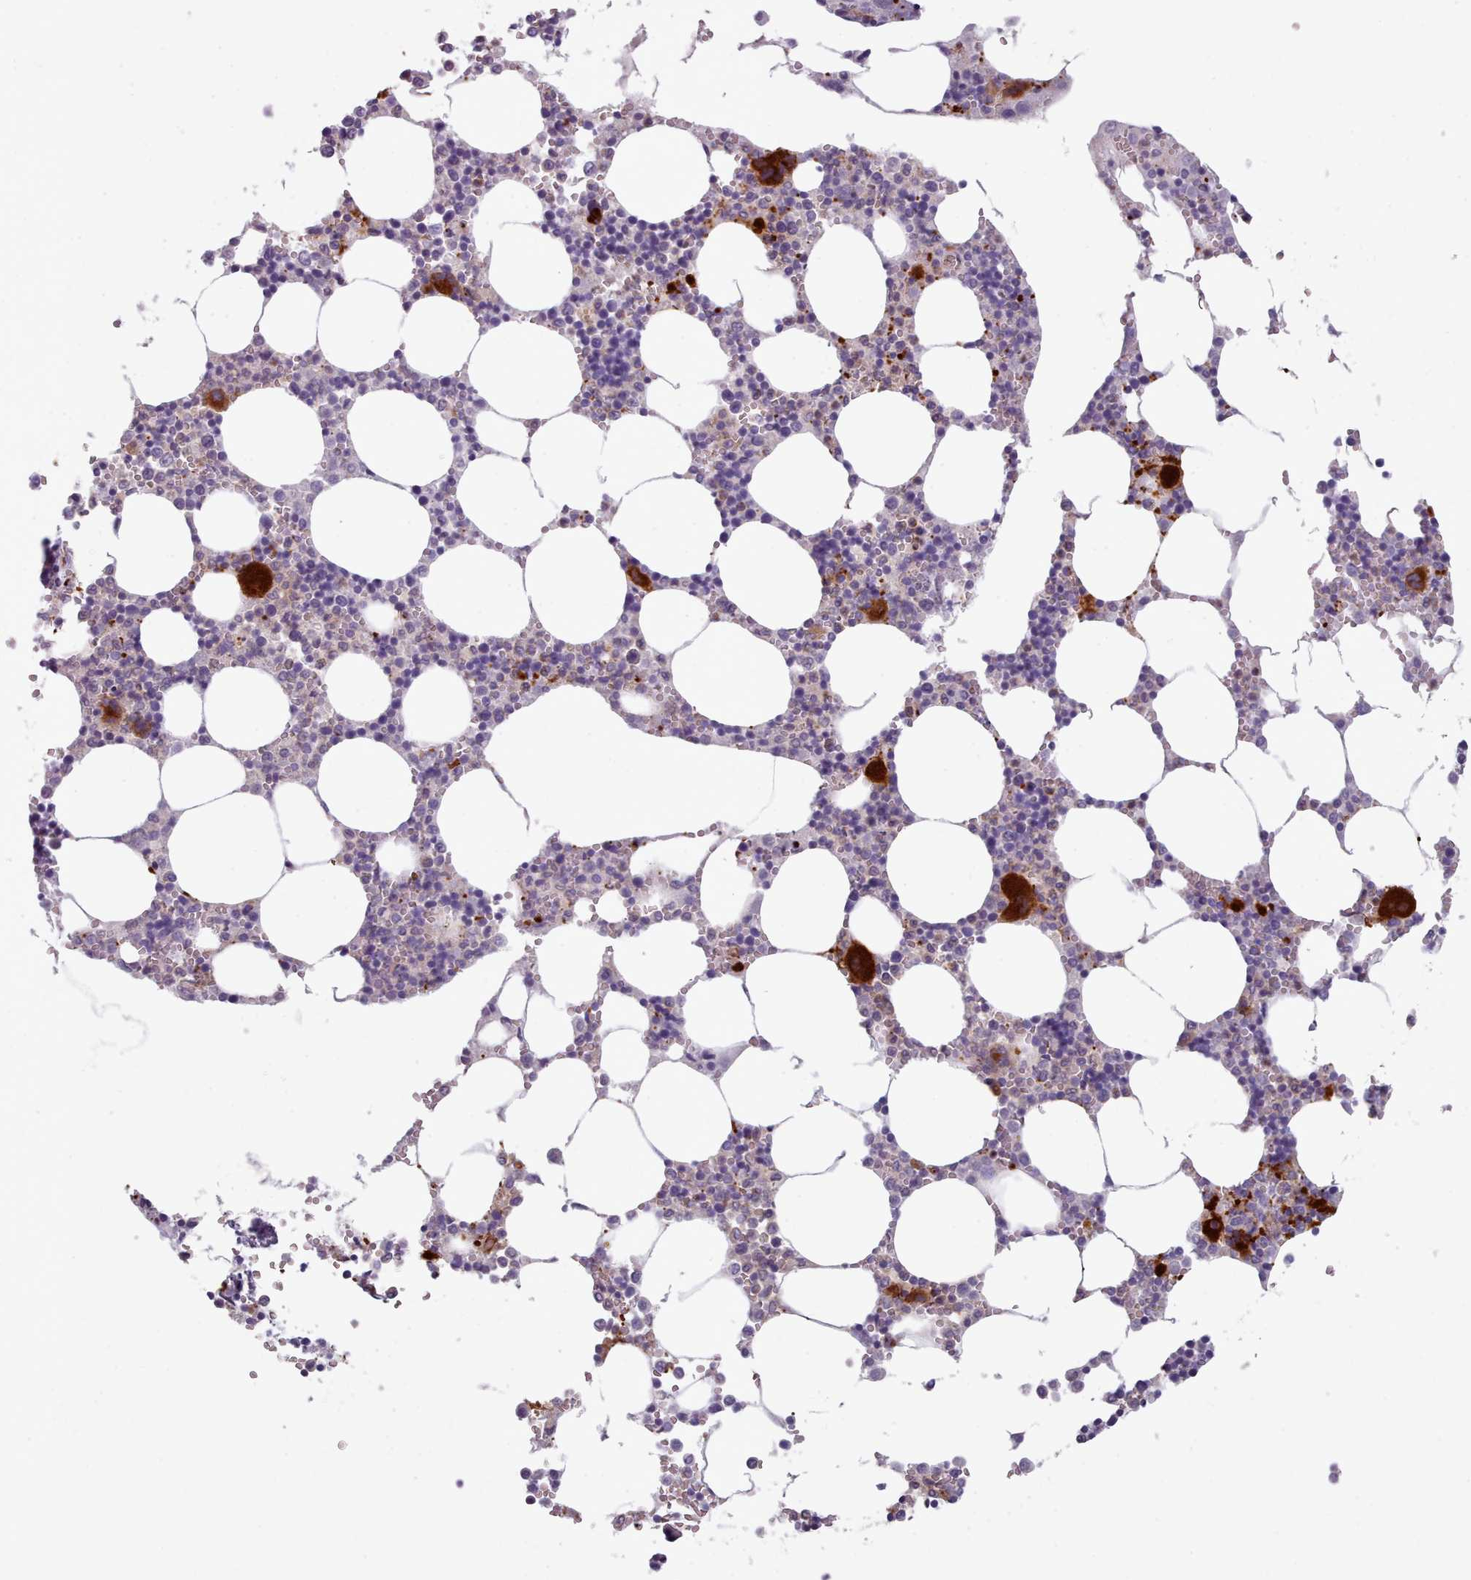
{"staining": {"intensity": "strong", "quantity": "<25%", "location": "cytoplasmic/membranous"}, "tissue": "bone marrow", "cell_type": "Hematopoietic cells", "image_type": "normal", "snomed": [{"axis": "morphology", "description": "Normal tissue, NOS"}, {"axis": "topography", "description": "Bone marrow"}], "caption": "Hematopoietic cells reveal strong cytoplasmic/membranous positivity in approximately <25% of cells in normal bone marrow.", "gene": "CD300LF", "patient": {"sex": "male", "age": 54}}